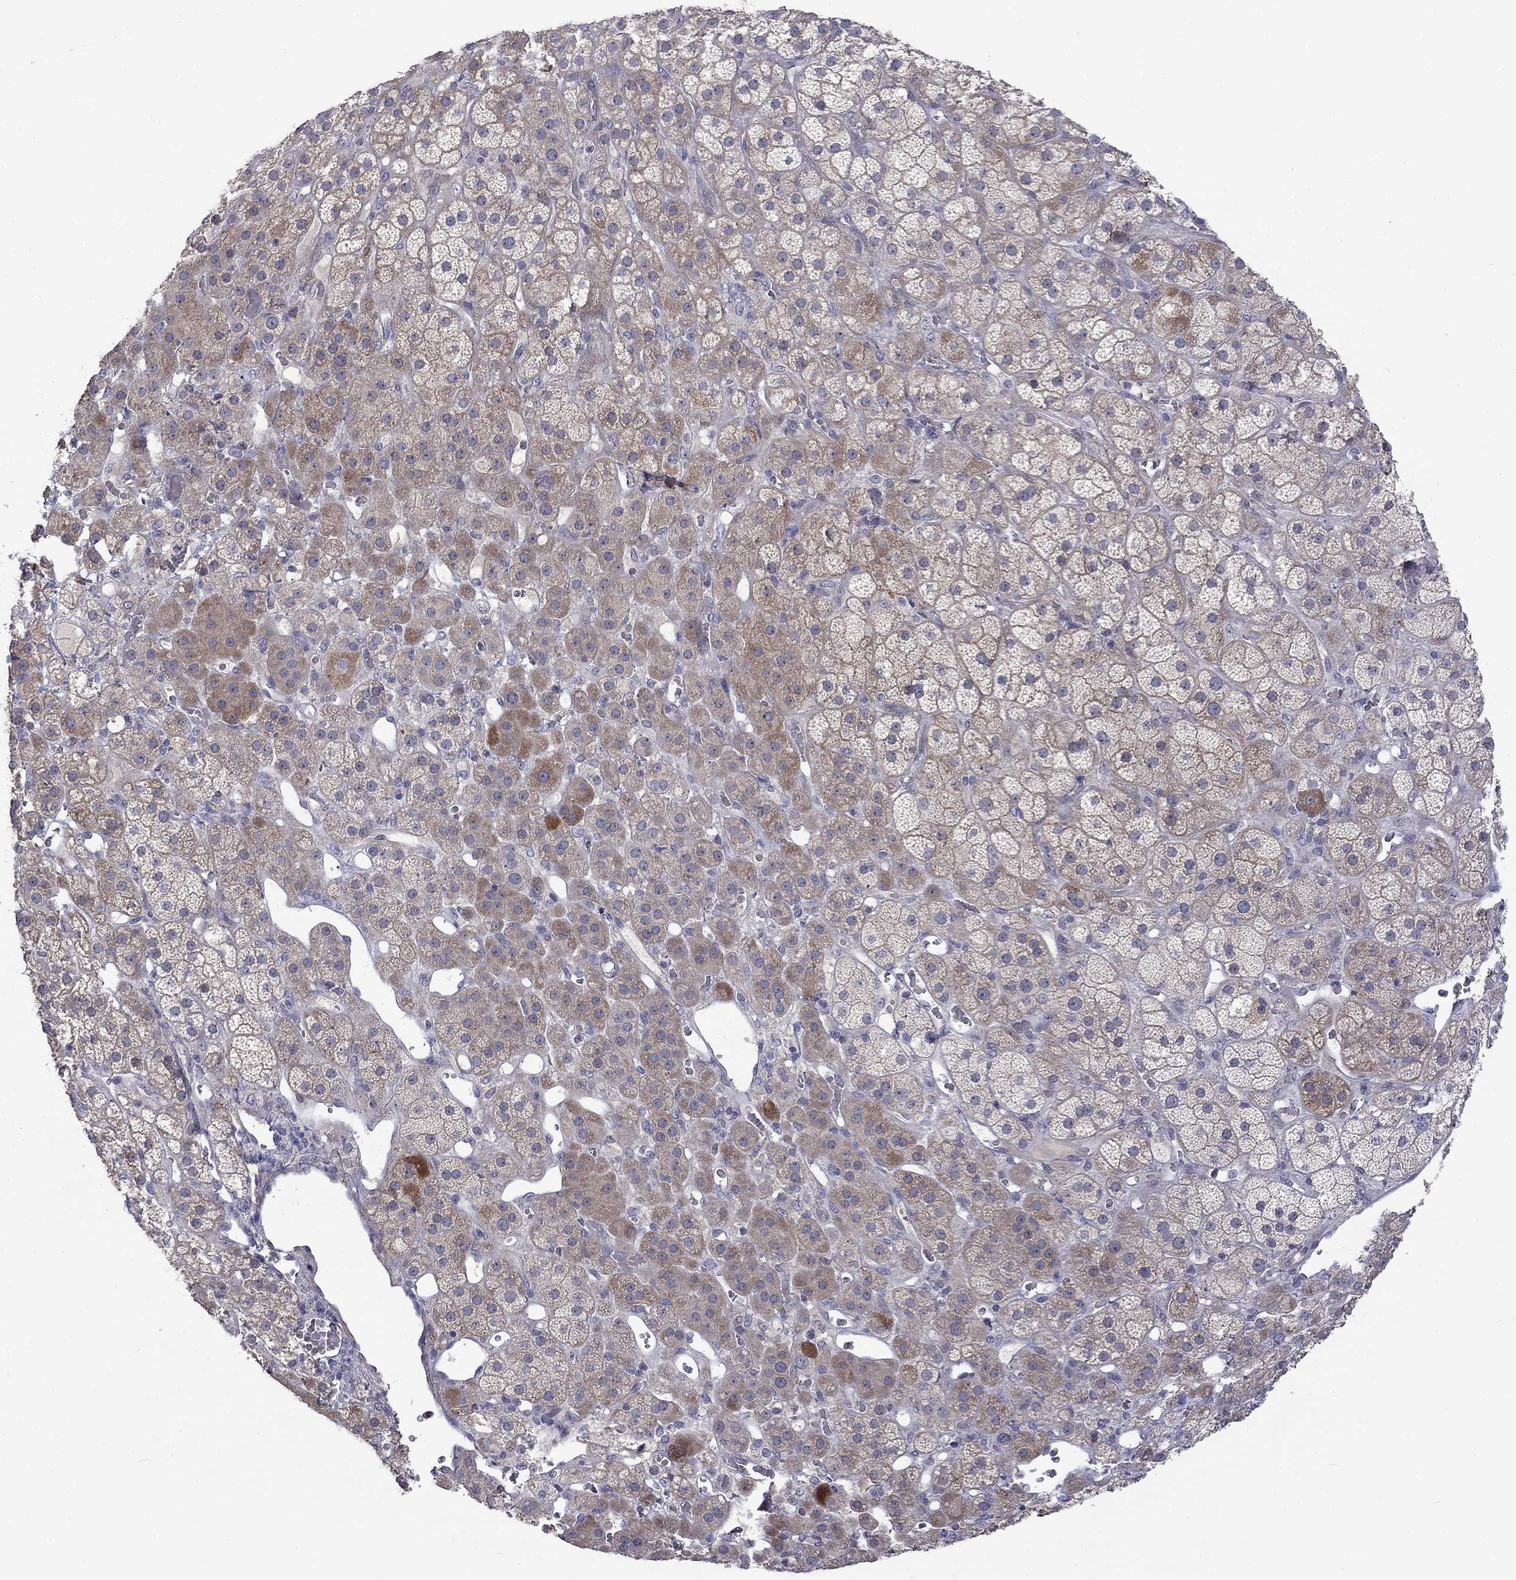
{"staining": {"intensity": "moderate", "quantity": "25%-75%", "location": "cytoplasmic/membranous"}, "tissue": "adrenal gland", "cell_type": "Glandular cells", "image_type": "normal", "snomed": [{"axis": "morphology", "description": "Normal tissue, NOS"}, {"axis": "topography", "description": "Adrenal gland"}], "caption": "Immunohistochemistry staining of unremarkable adrenal gland, which reveals medium levels of moderate cytoplasmic/membranous expression in approximately 25%-75% of glandular cells indicating moderate cytoplasmic/membranous protein staining. The staining was performed using DAB (brown) for protein detection and nuclei were counterstained in hematoxylin (blue).", "gene": "SLC39A14", "patient": {"sex": "male", "age": 57}}